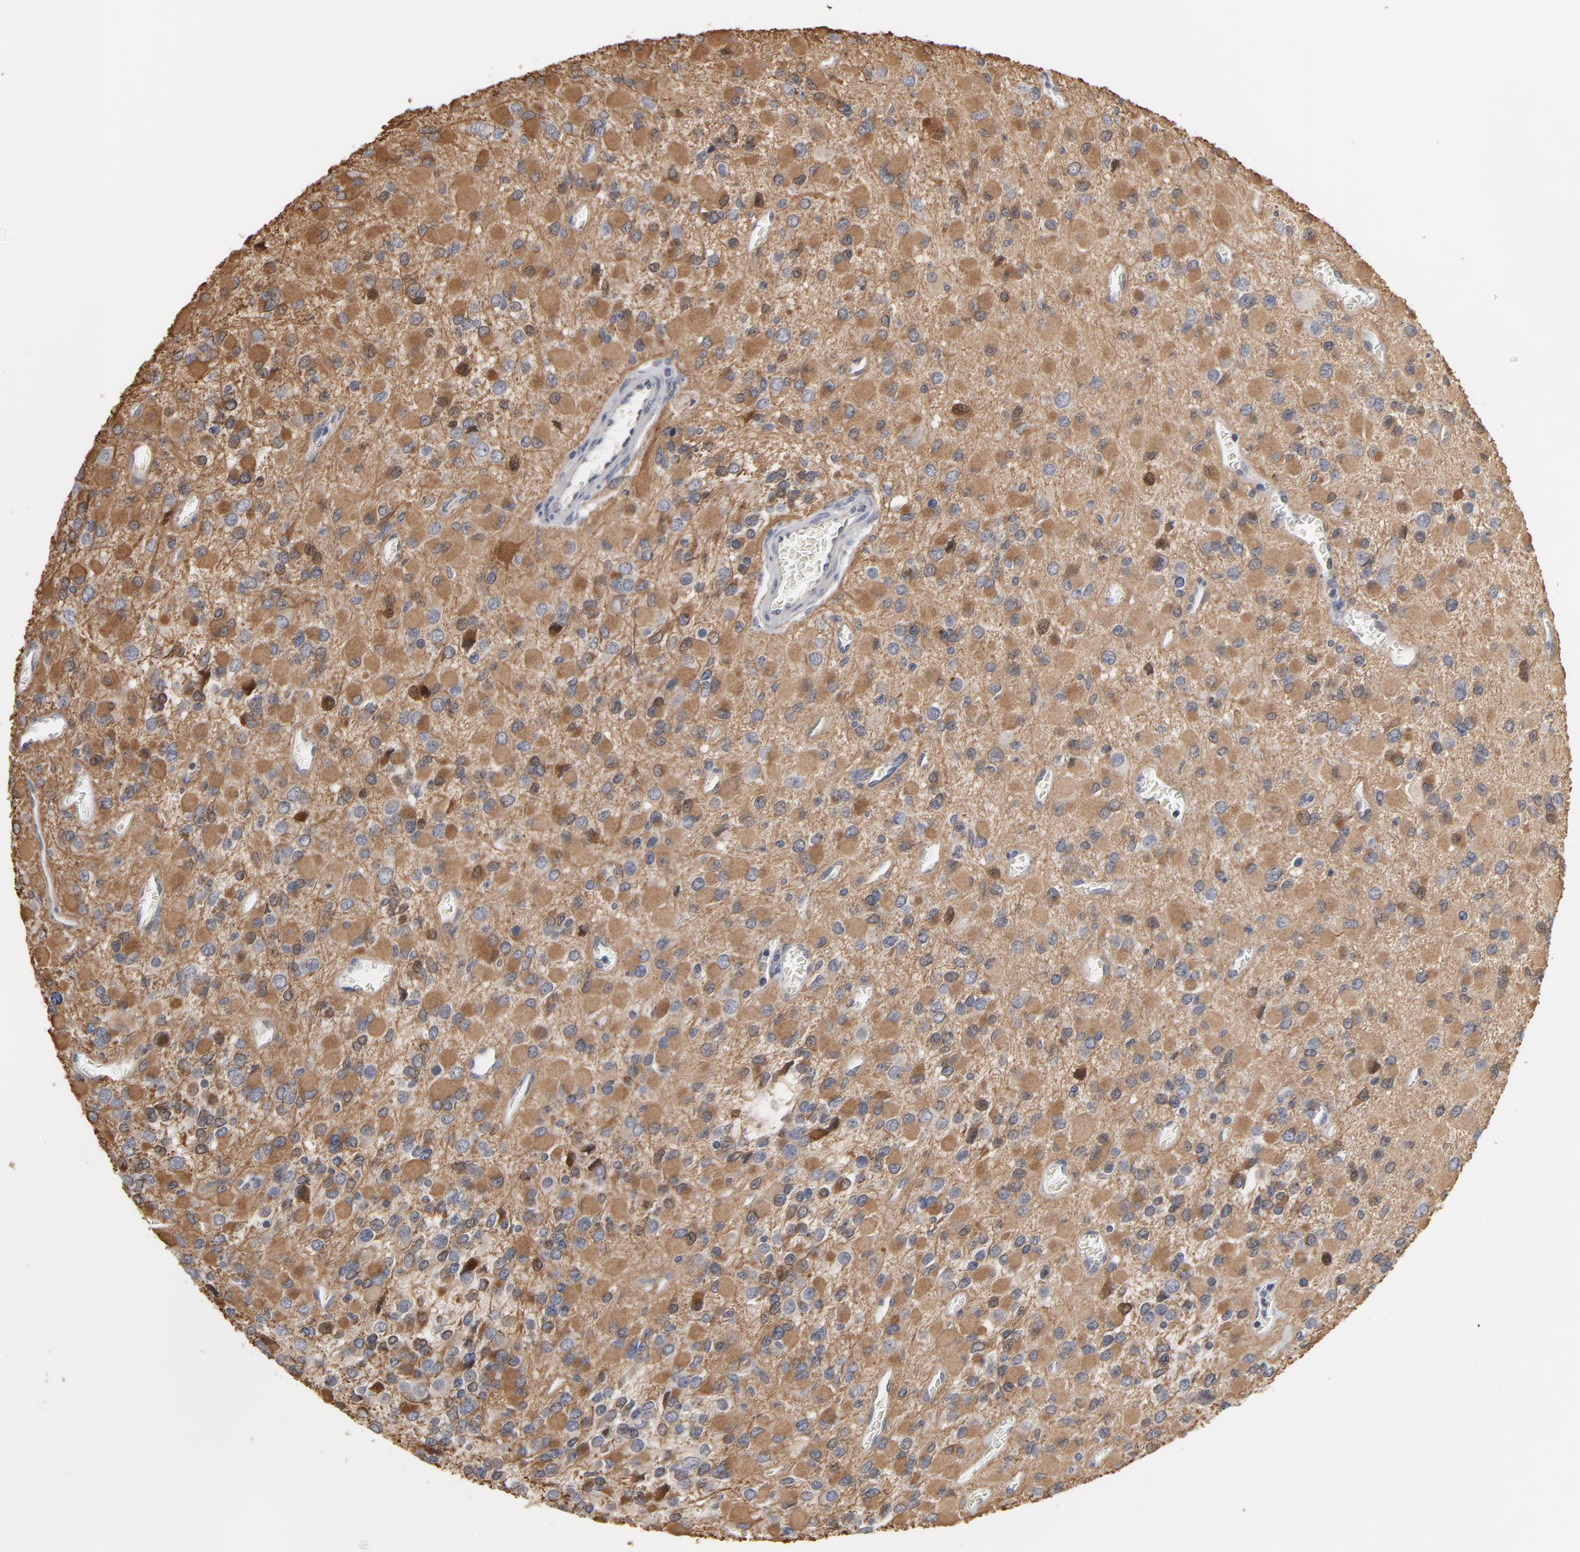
{"staining": {"intensity": "moderate", "quantity": "<25%", "location": "cytoplasmic/membranous"}, "tissue": "glioma", "cell_type": "Tumor cells", "image_type": "cancer", "snomed": [{"axis": "morphology", "description": "Glioma, malignant, Low grade"}, {"axis": "topography", "description": "Brain"}], "caption": "Moderate cytoplasmic/membranous staining is present in about <25% of tumor cells in low-grade glioma (malignant).", "gene": "PPP1R1B", "patient": {"sex": "male", "age": 42}}